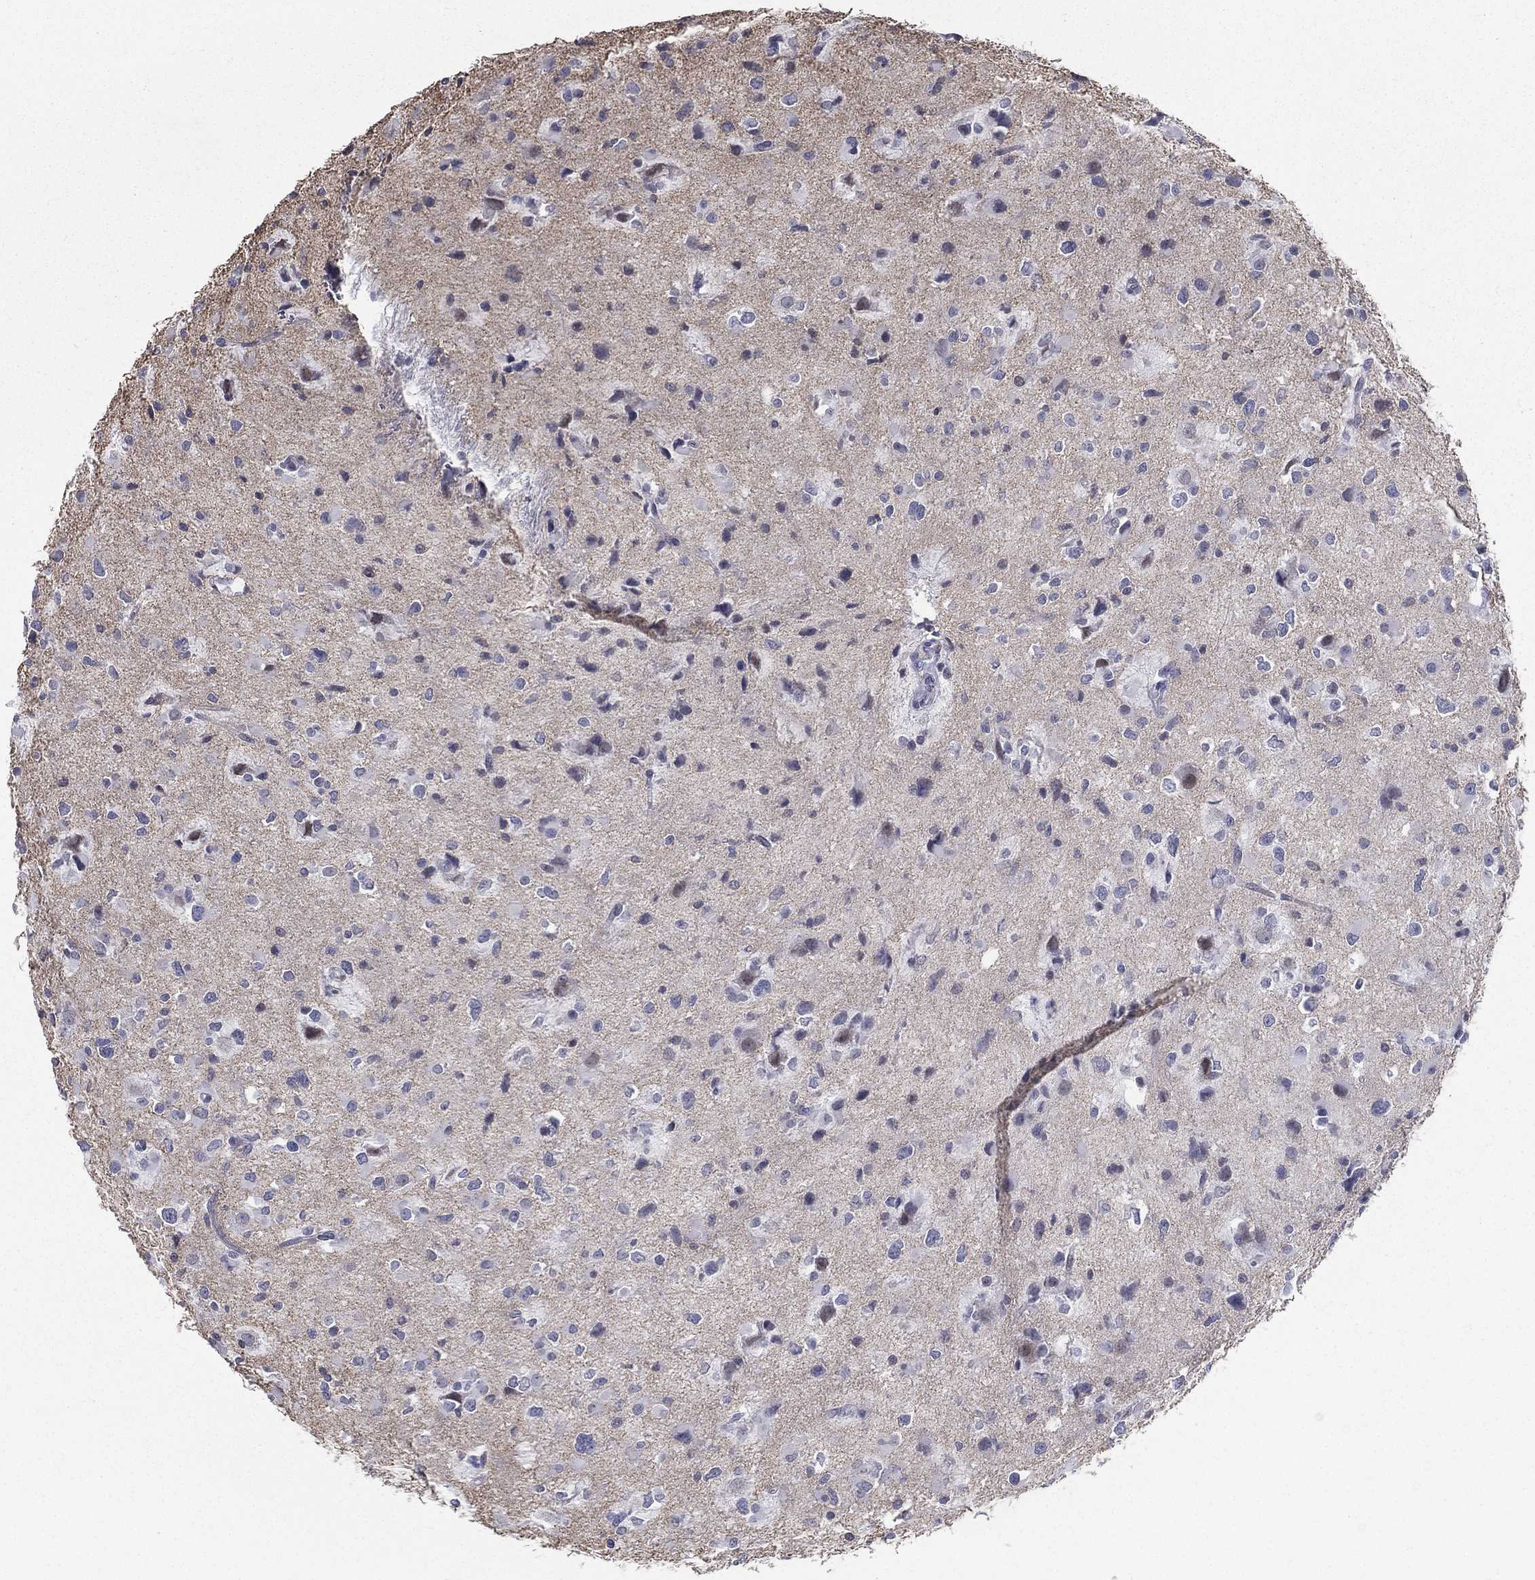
{"staining": {"intensity": "negative", "quantity": "none", "location": "none"}, "tissue": "glioma", "cell_type": "Tumor cells", "image_type": "cancer", "snomed": [{"axis": "morphology", "description": "Glioma, malignant, Low grade"}, {"axis": "topography", "description": "Brain"}], "caption": "Tumor cells are negative for brown protein staining in malignant glioma (low-grade).", "gene": "EVI2B", "patient": {"sex": "female", "age": 32}}